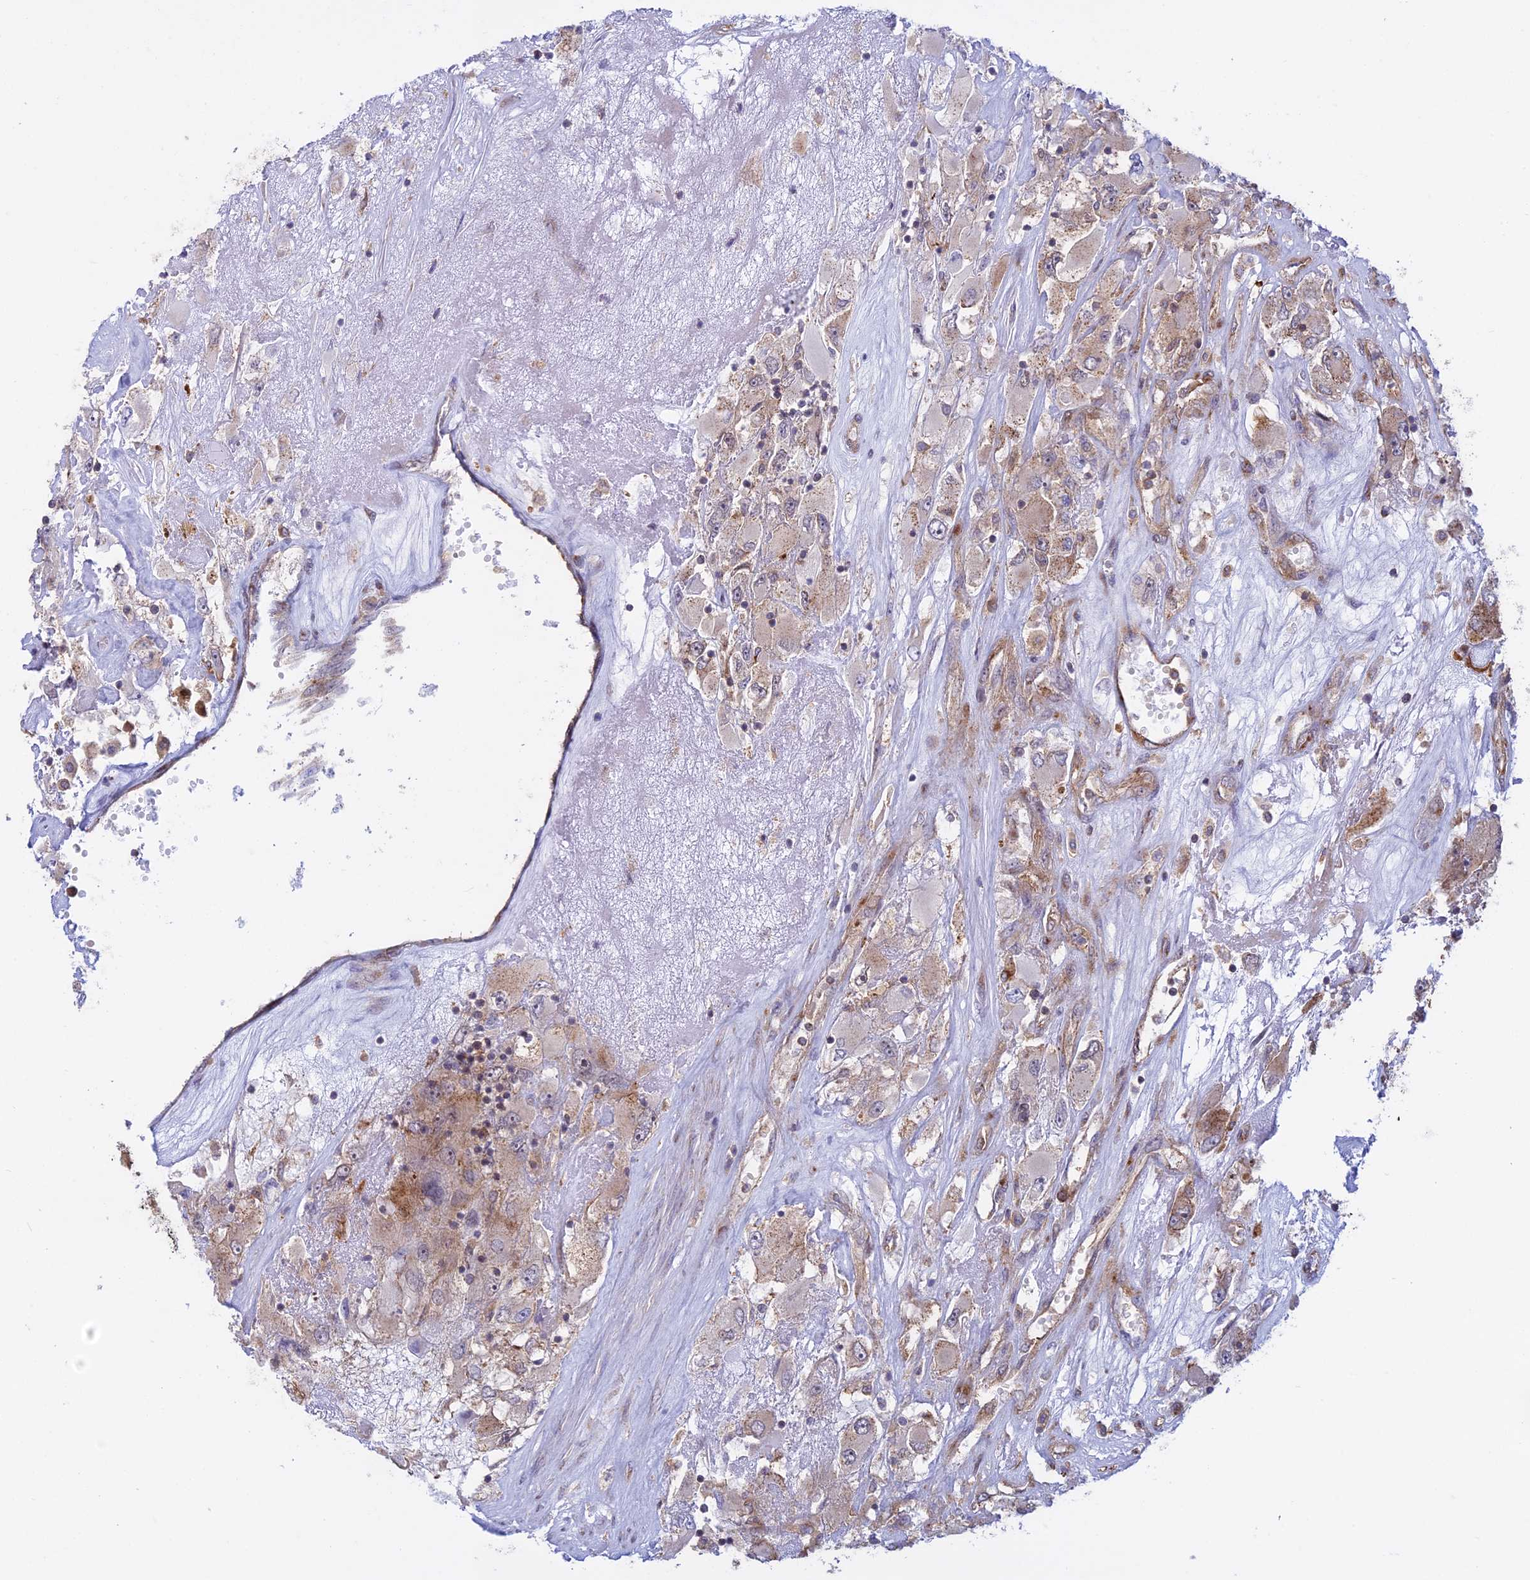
{"staining": {"intensity": "moderate", "quantity": "25%-75%", "location": "cytoplasmic/membranous"}, "tissue": "renal cancer", "cell_type": "Tumor cells", "image_type": "cancer", "snomed": [{"axis": "morphology", "description": "Adenocarcinoma, NOS"}, {"axis": "topography", "description": "Kidney"}], "caption": "Human renal adenocarcinoma stained with a protein marker shows moderate staining in tumor cells.", "gene": "CLINT1", "patient": {"sex": "female", "age": 52}}